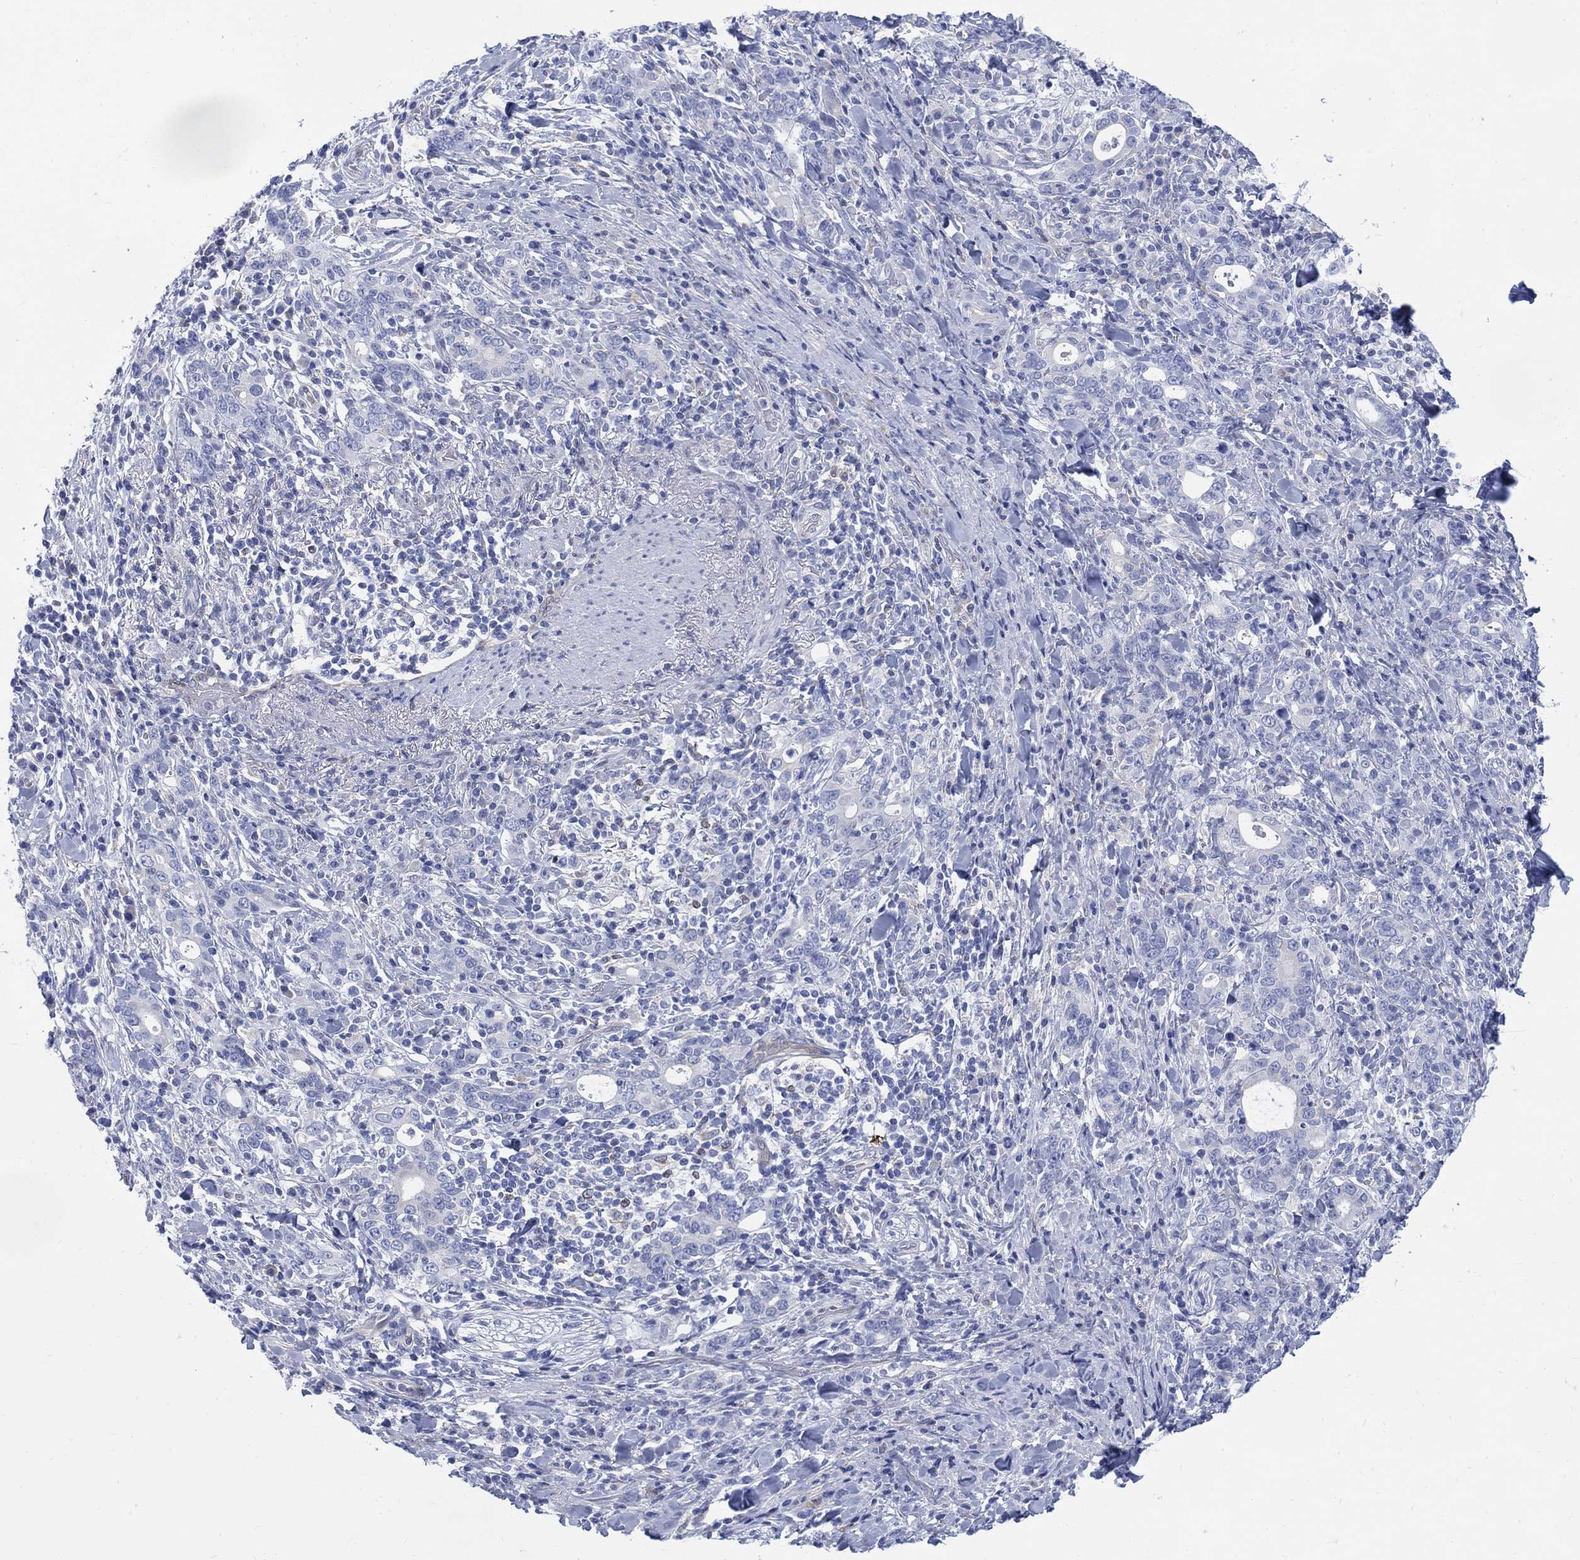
{"staining": {"intensity": "negative", "quantity": "none", "location": "none"}, "tissue": "stomach cancer", "cell_type": "Tumor cells", "image_type": "cancer", "snomed": [{"axis": "morphology", "description": "Adenocarcinoma, NOS"}, {"axis": "topography", "description": "Stomach"}], "caption": "The histopathology image shows no significant positivity in tumor cells of stomach cancer (adenocarcinoma).", "gene": "DDI1", "patient": {"sex": "male", "age": 79}}